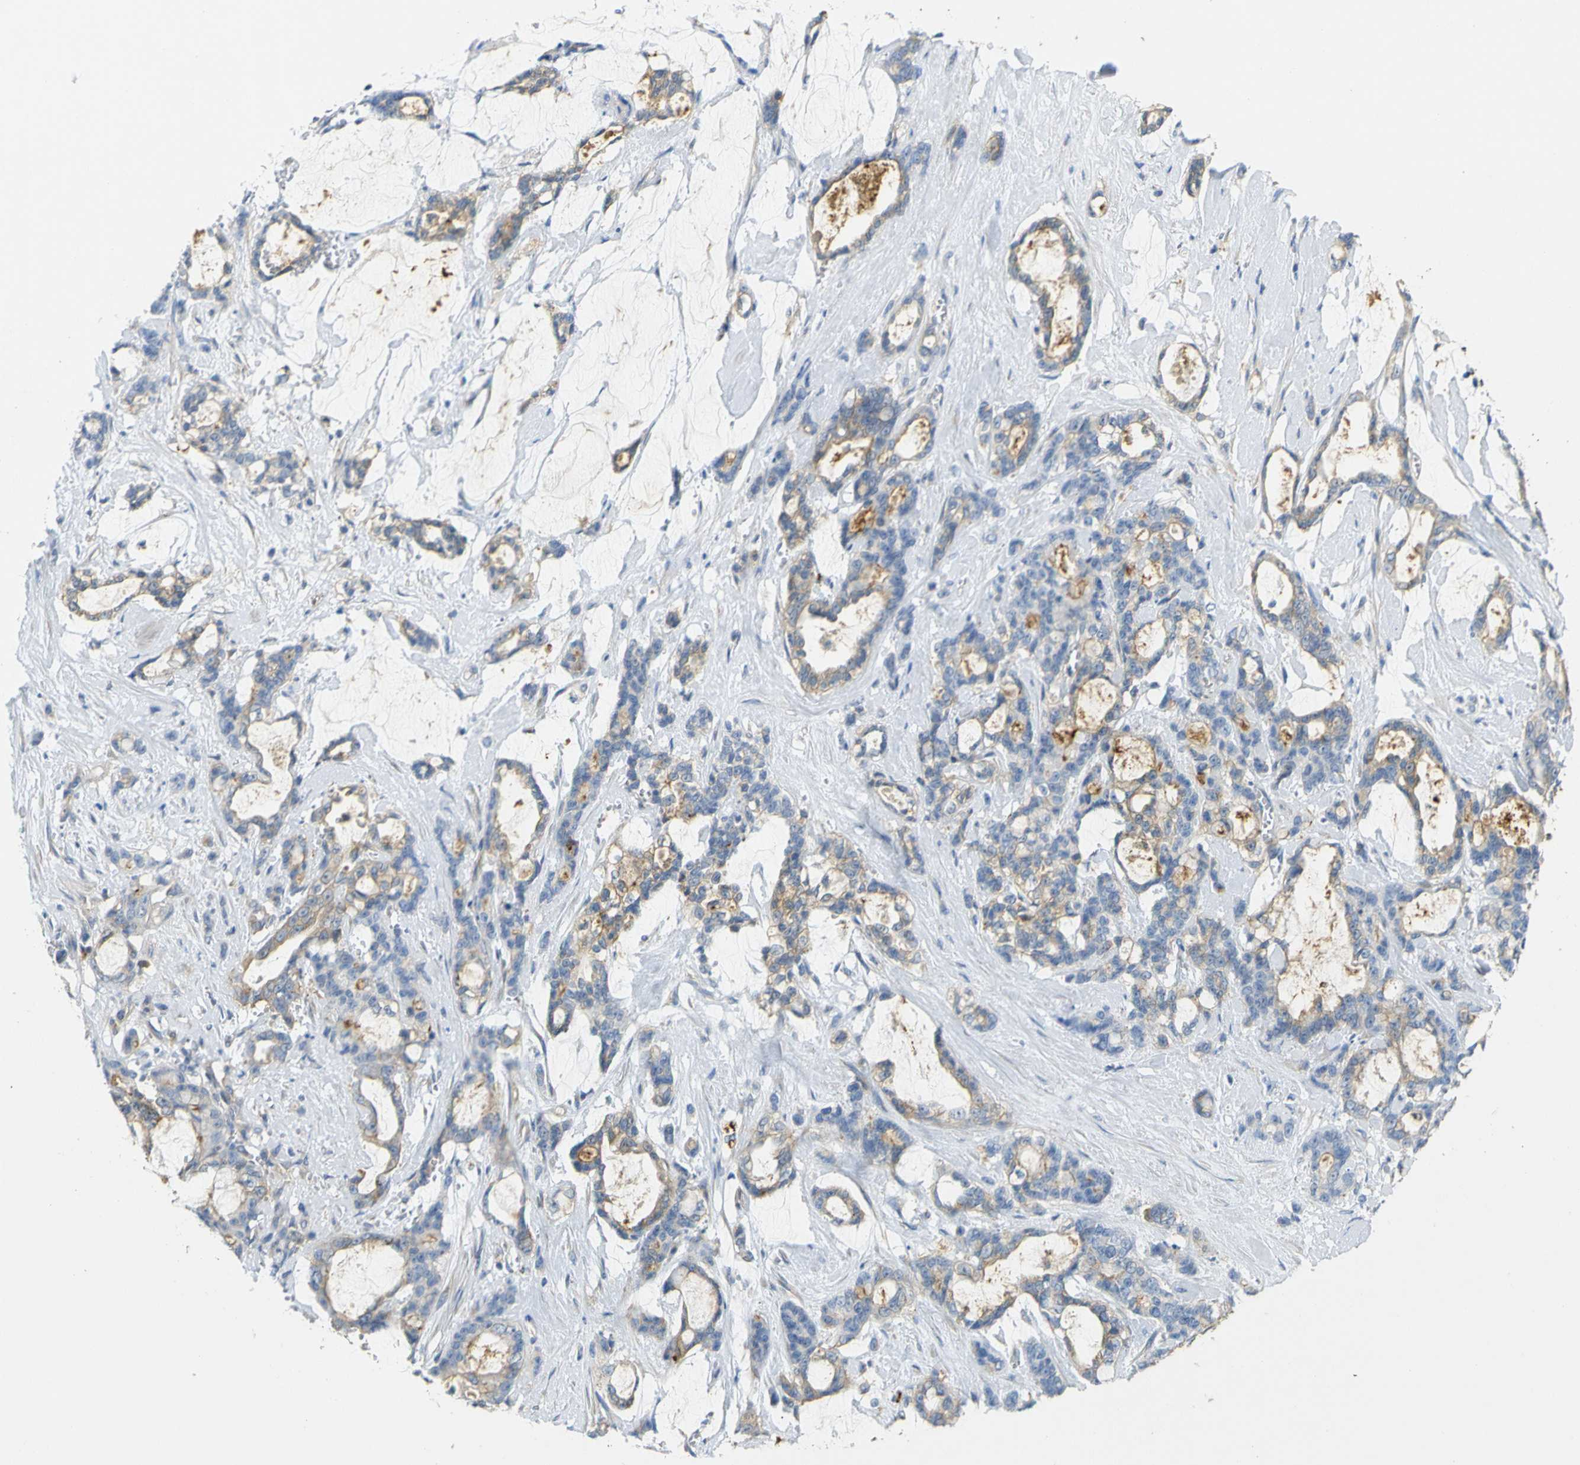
{"staining": {"intensity": "weak", "quantity": "25%-75%", "location": "cytoplasmic/membranous"}, "tissue": "pancreatic cancer", "cell_type": "Tumor cells", "image_type": "cancer", "snomed": [{"axis": "morphology", "description": "Adenocarcinoma, NOS"}, {"axis": "topography", "description": "Pancreas"}], "caption": "This is an image of immunohistochemistry (IHC) staining of pancreatic adenocarcinoma, which shows weak positivity in the cytoplasmic/membranous of tumor cells.", "gene": "SYPL1", "patient": {"sex": "female", "age": 73}}